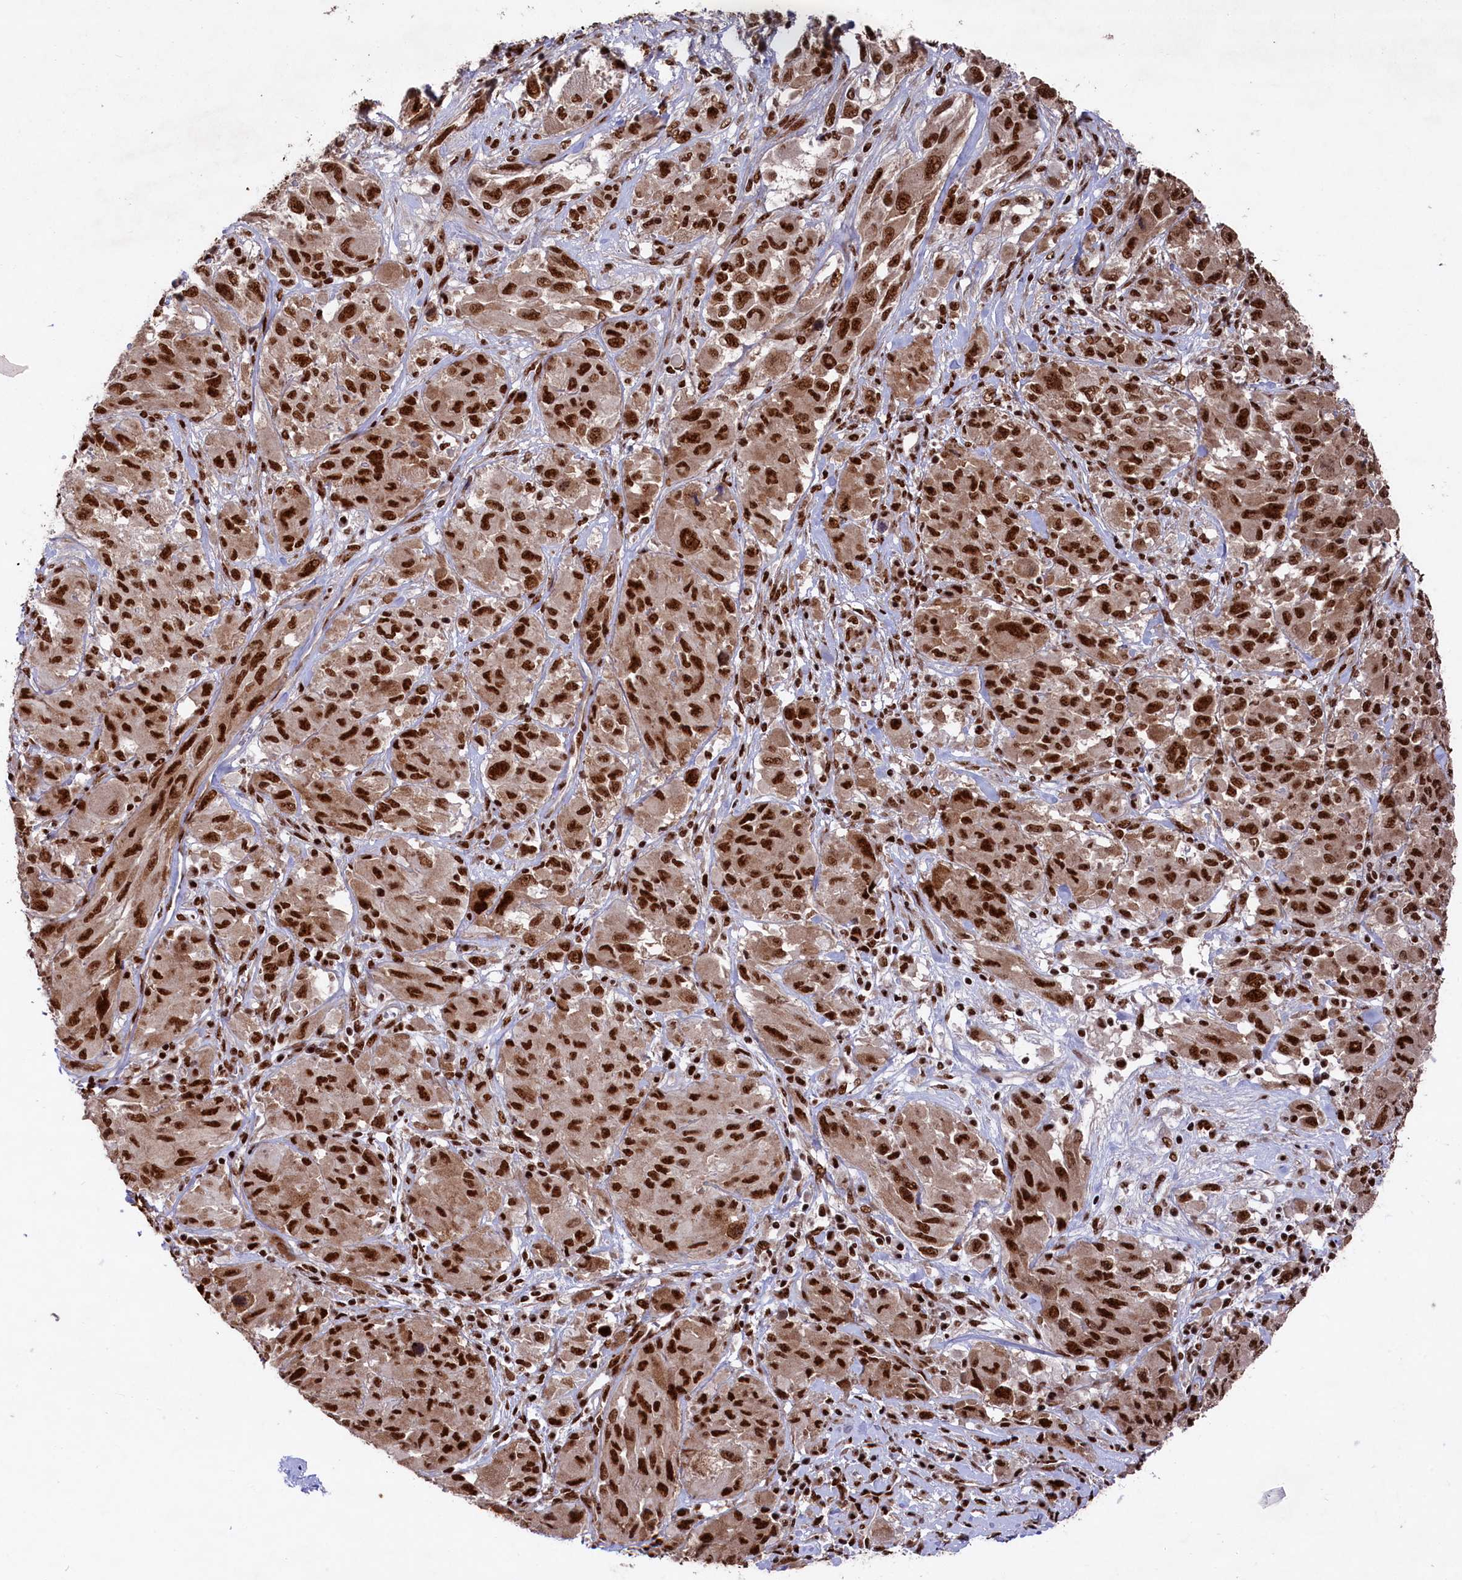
{"staining": {"intensity": "strong", "quantity": ">75%", "location": "cytoplasmic/membranous,nuclear"}, "tissue": "melanoma", "cell_type": "Tumor cells", "image_type": "cancer", "snomed": [{"axis": "morphology", "description": "Malignant melanoma, NOS"}, {"axis": "topography", "description": "Skin"}], "caption": "Malignant melanoma stained with a brown dye exhibits strong cytoplasmic/membranous and nuclear positive staining in about >75% of tumor cells.", "gene": "PRPF31", "patient": {"sex": "female", "age": 91}}